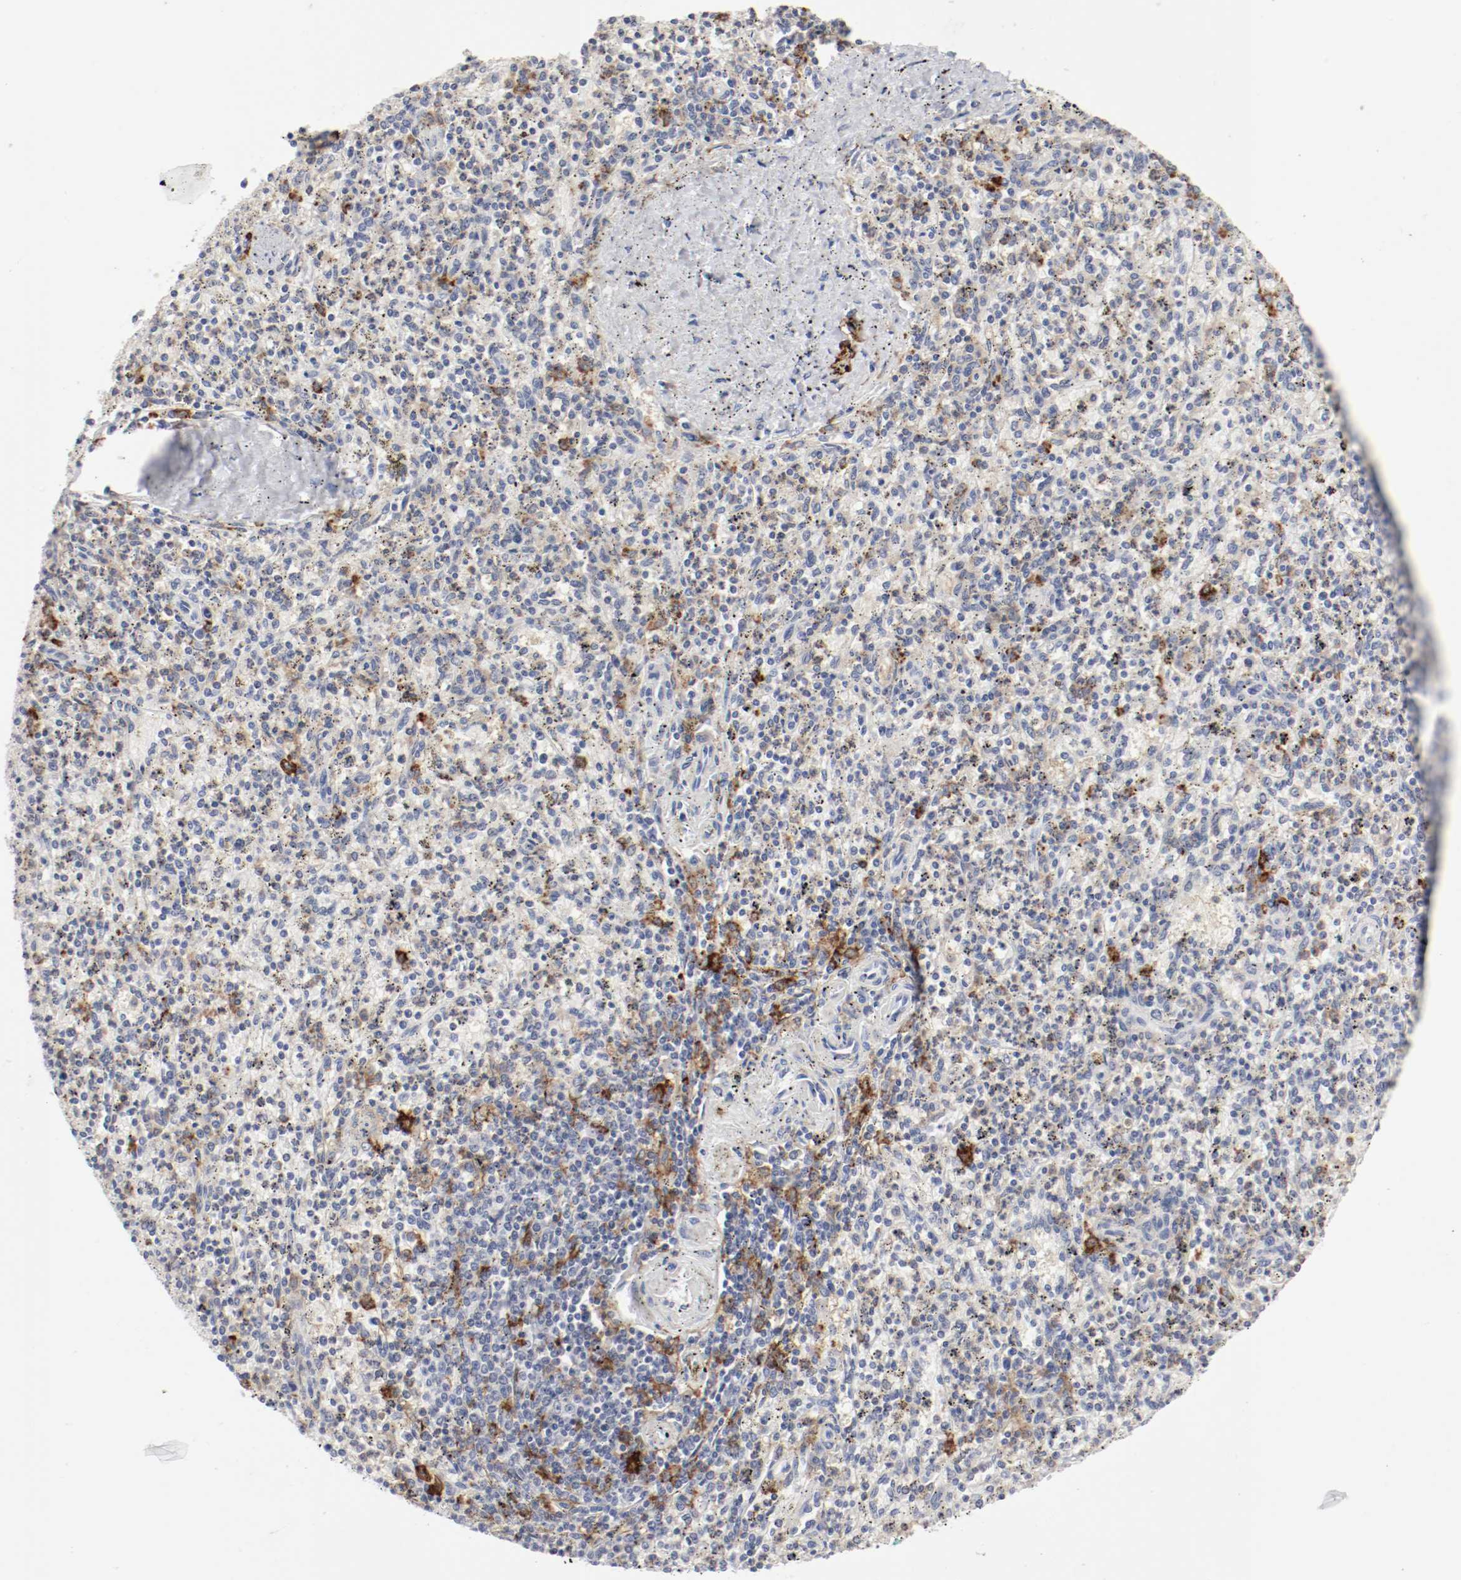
{"staining": {"intensity": "moderate", "quantity": "25%-75%", "location": "cytoplasmic/membranous"}, "tissue": "spleen", "cell_type": "Cells in red pulp", "image_type": "normal", "snomed": [{"axis": "morphology", "description": "Normal tissue, NOS"}, {"axis": "topography", "description": "Spleen"}], "caption": "Spleen stained with IHC demonstrates moderate cytoplasmic/membranous expression in approximately 25%-75% of cells in red pulp. (DAB (3,3'-diaminobenzidine) IHC, brown staining for protein, blue staining for nuclei).", "gene": "ITGAX", "patient": {"sex": "male", "age": 72}}